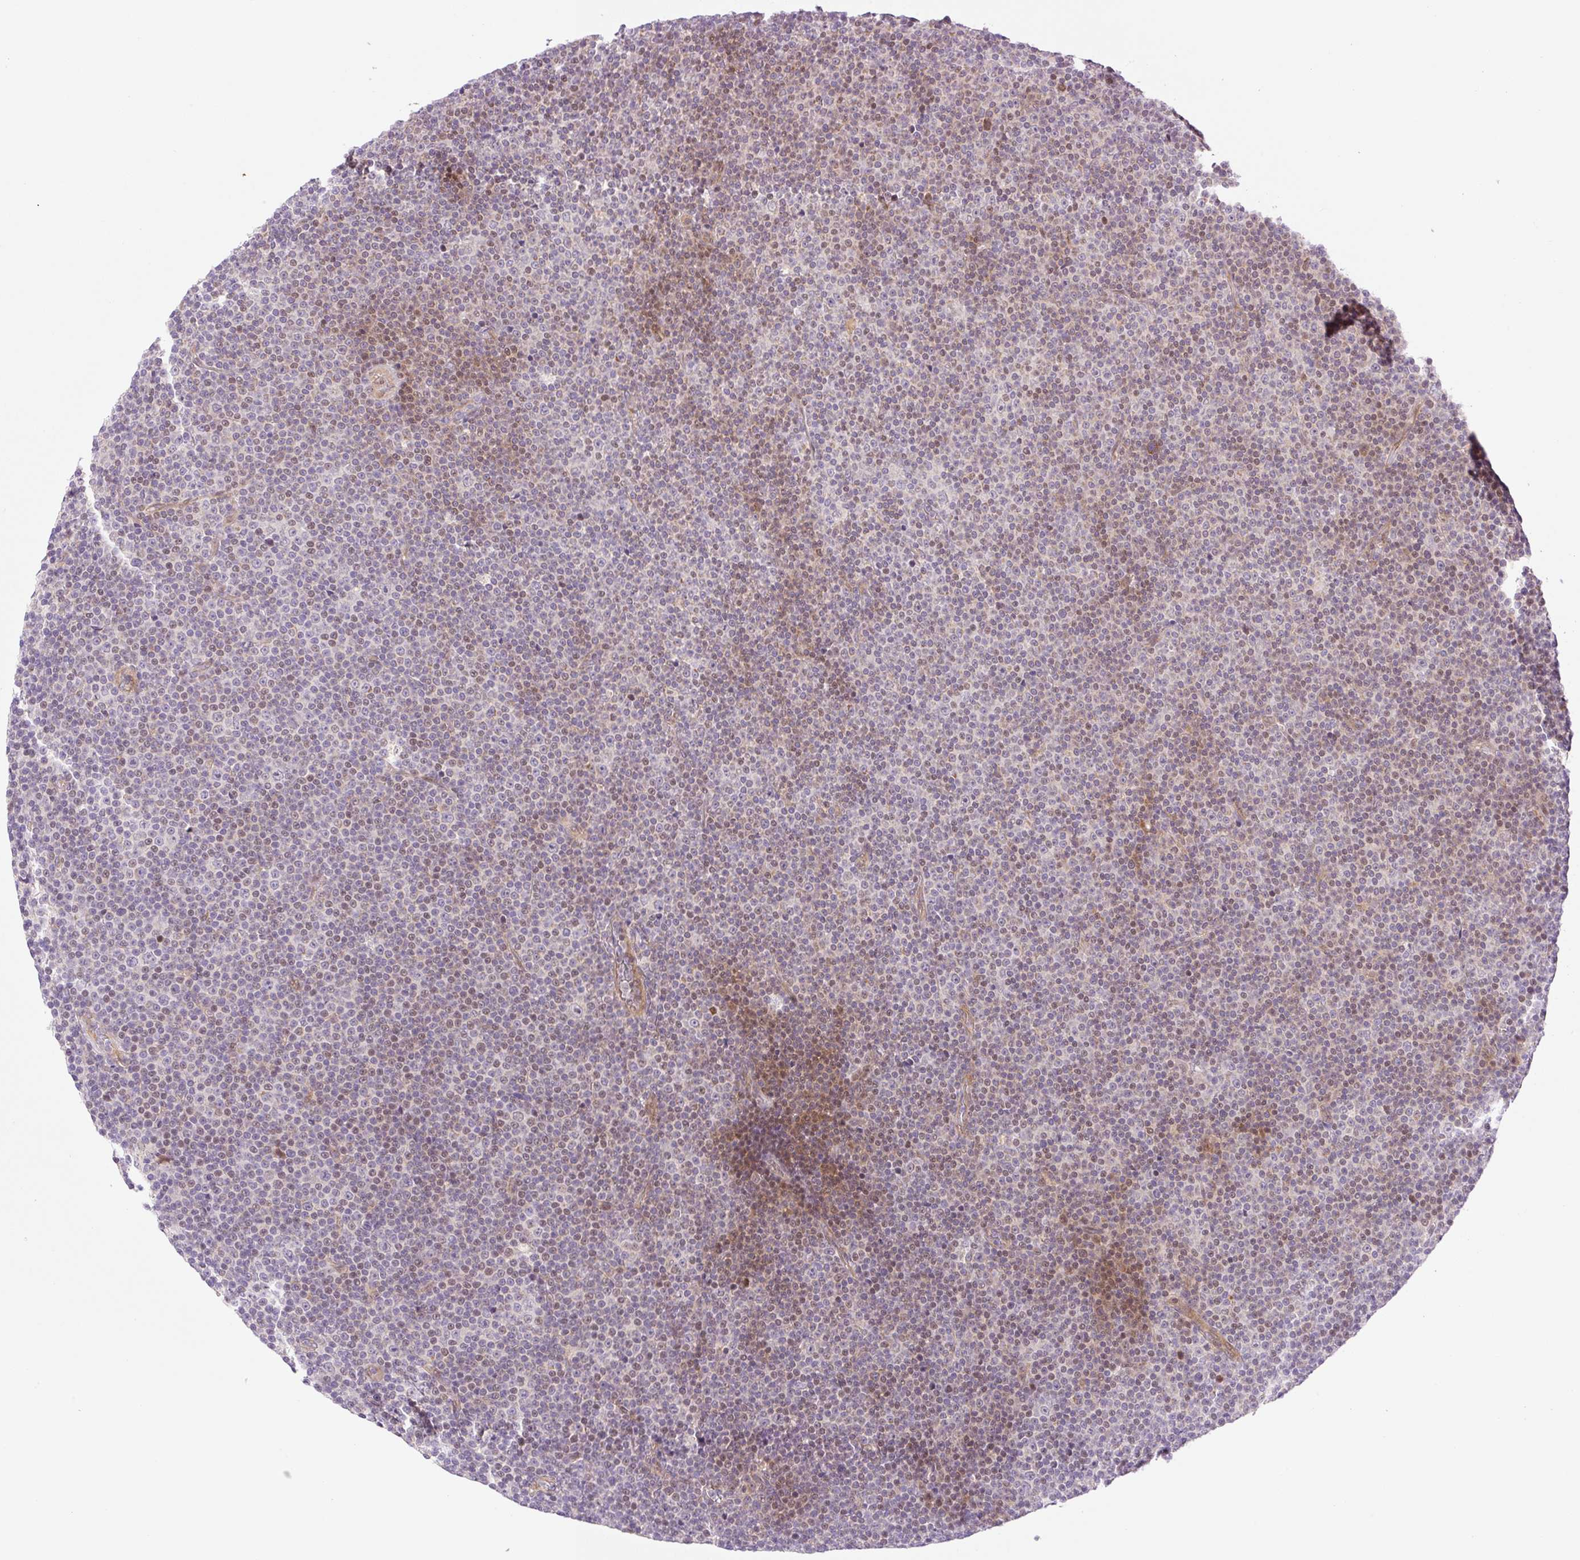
{"staining": {"intensity": "weak", "quantity": "25%-75%", "location": "nuclear"}, "tissue": "lymphoma", "cell_type": "Tumor cells", "image_type": "cancer", "snomed": [{"axis": "morphology", "description": "Malignant lymphoma, non-Hodgkin's type, Low grade"}, {"axis": "topography", "description": "Lymph node"}], "caption": "Weak nuclear positivity for a protein is appreciated in approximately 25%-75% of tumor cells of low-grade malignant lymphoma, non-Hodgkin's type using immunohistochemistry.", "gene": "ZNF394", "patient": {"sex": "female", "age": 67}}